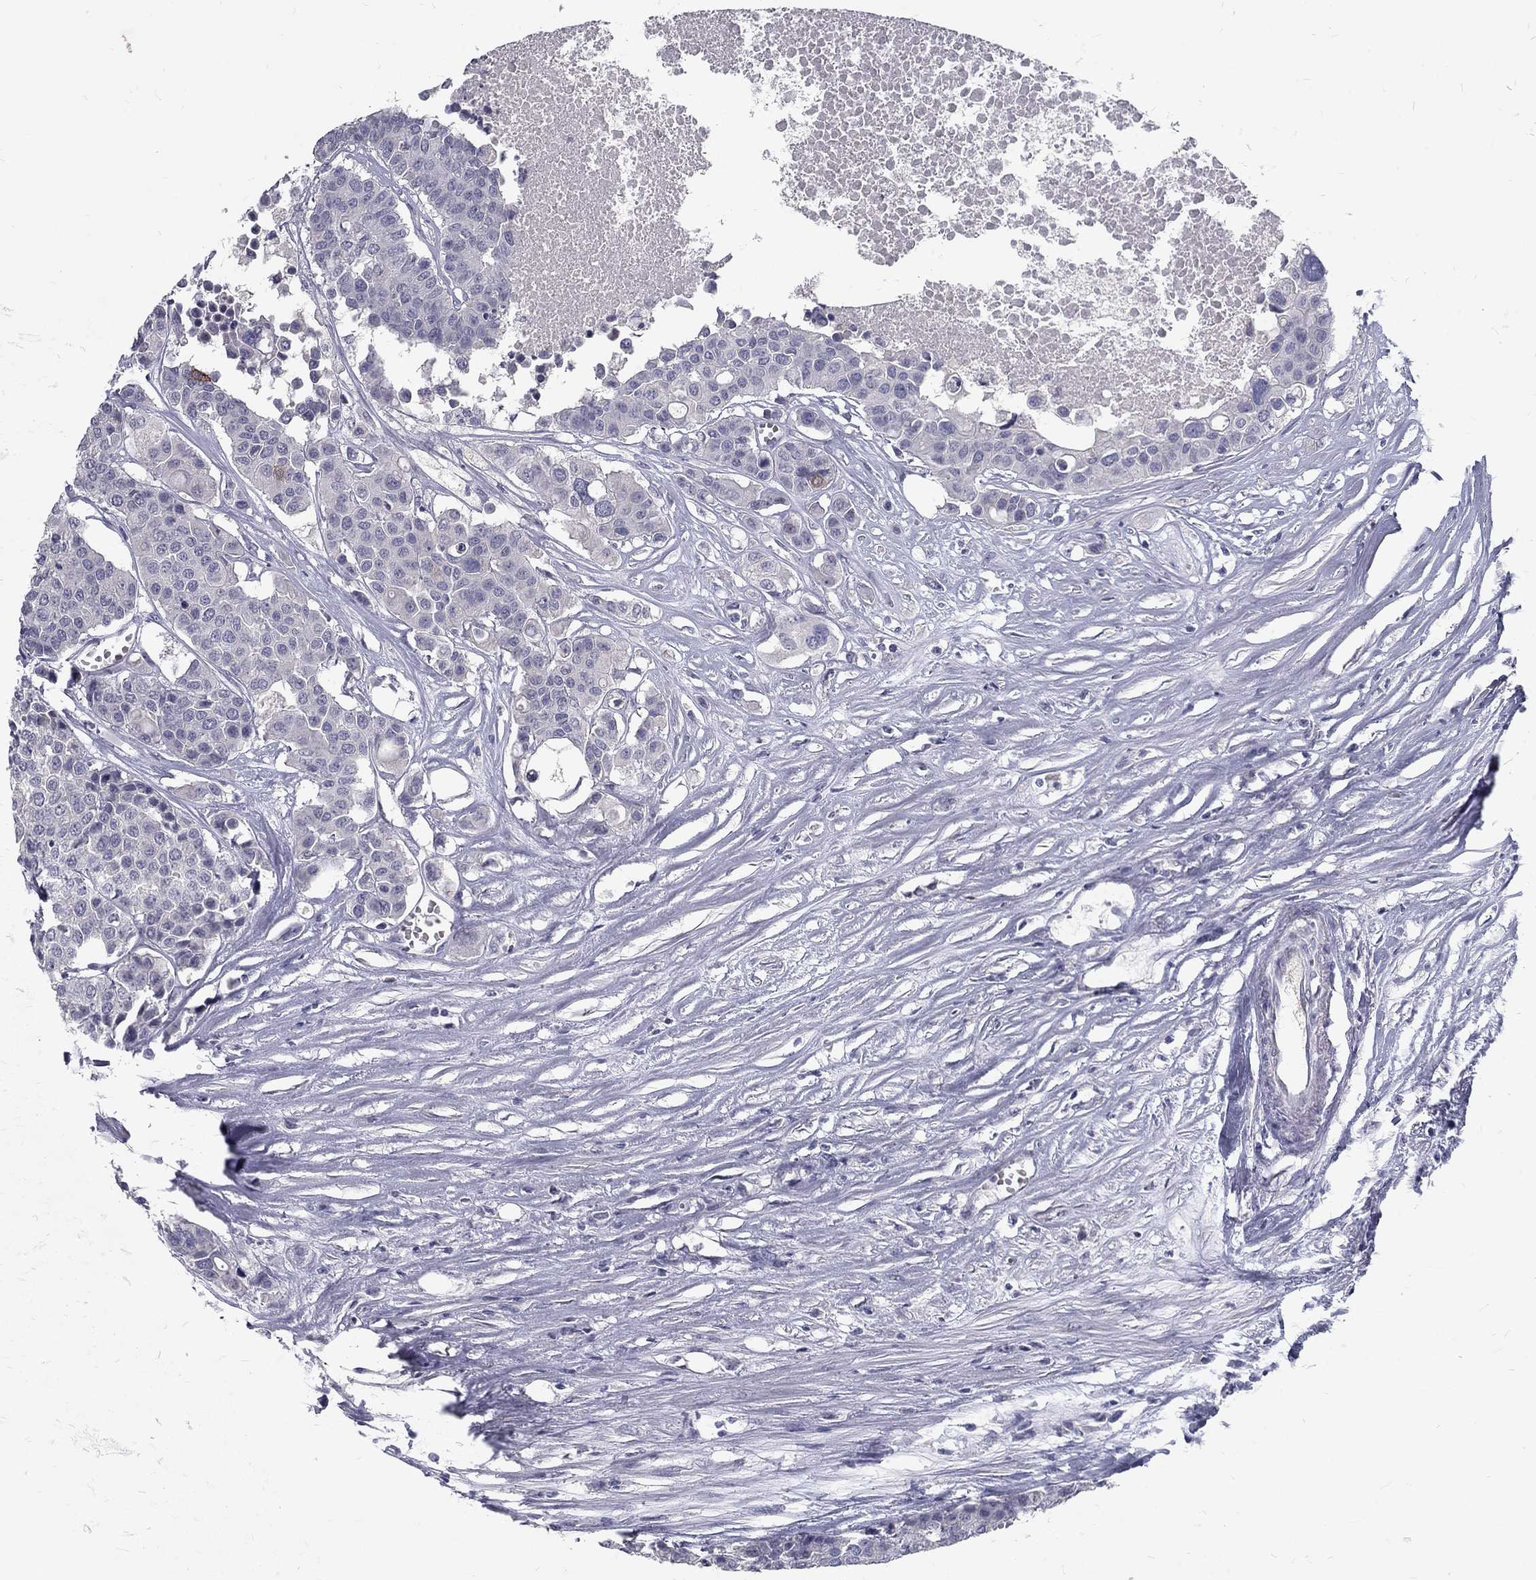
{"staining": {"intensity": "negative", "quantity": "none", "location": "none"}, "tissue": "carcinoid", "cell_type": "Tumor cells", "image_type": "cancer", "snomed": [{"axis": "morphology", "description": "Carcinoid, malignant, NOS"}, {"axis": "topography", "description": "Colon"}], "caption": "Protein analysis of carcinoid (malignant) shows no significant positivity in tumor cells.", "gene": "NOS1", "patient": {"sex": "male", "age": 81}}